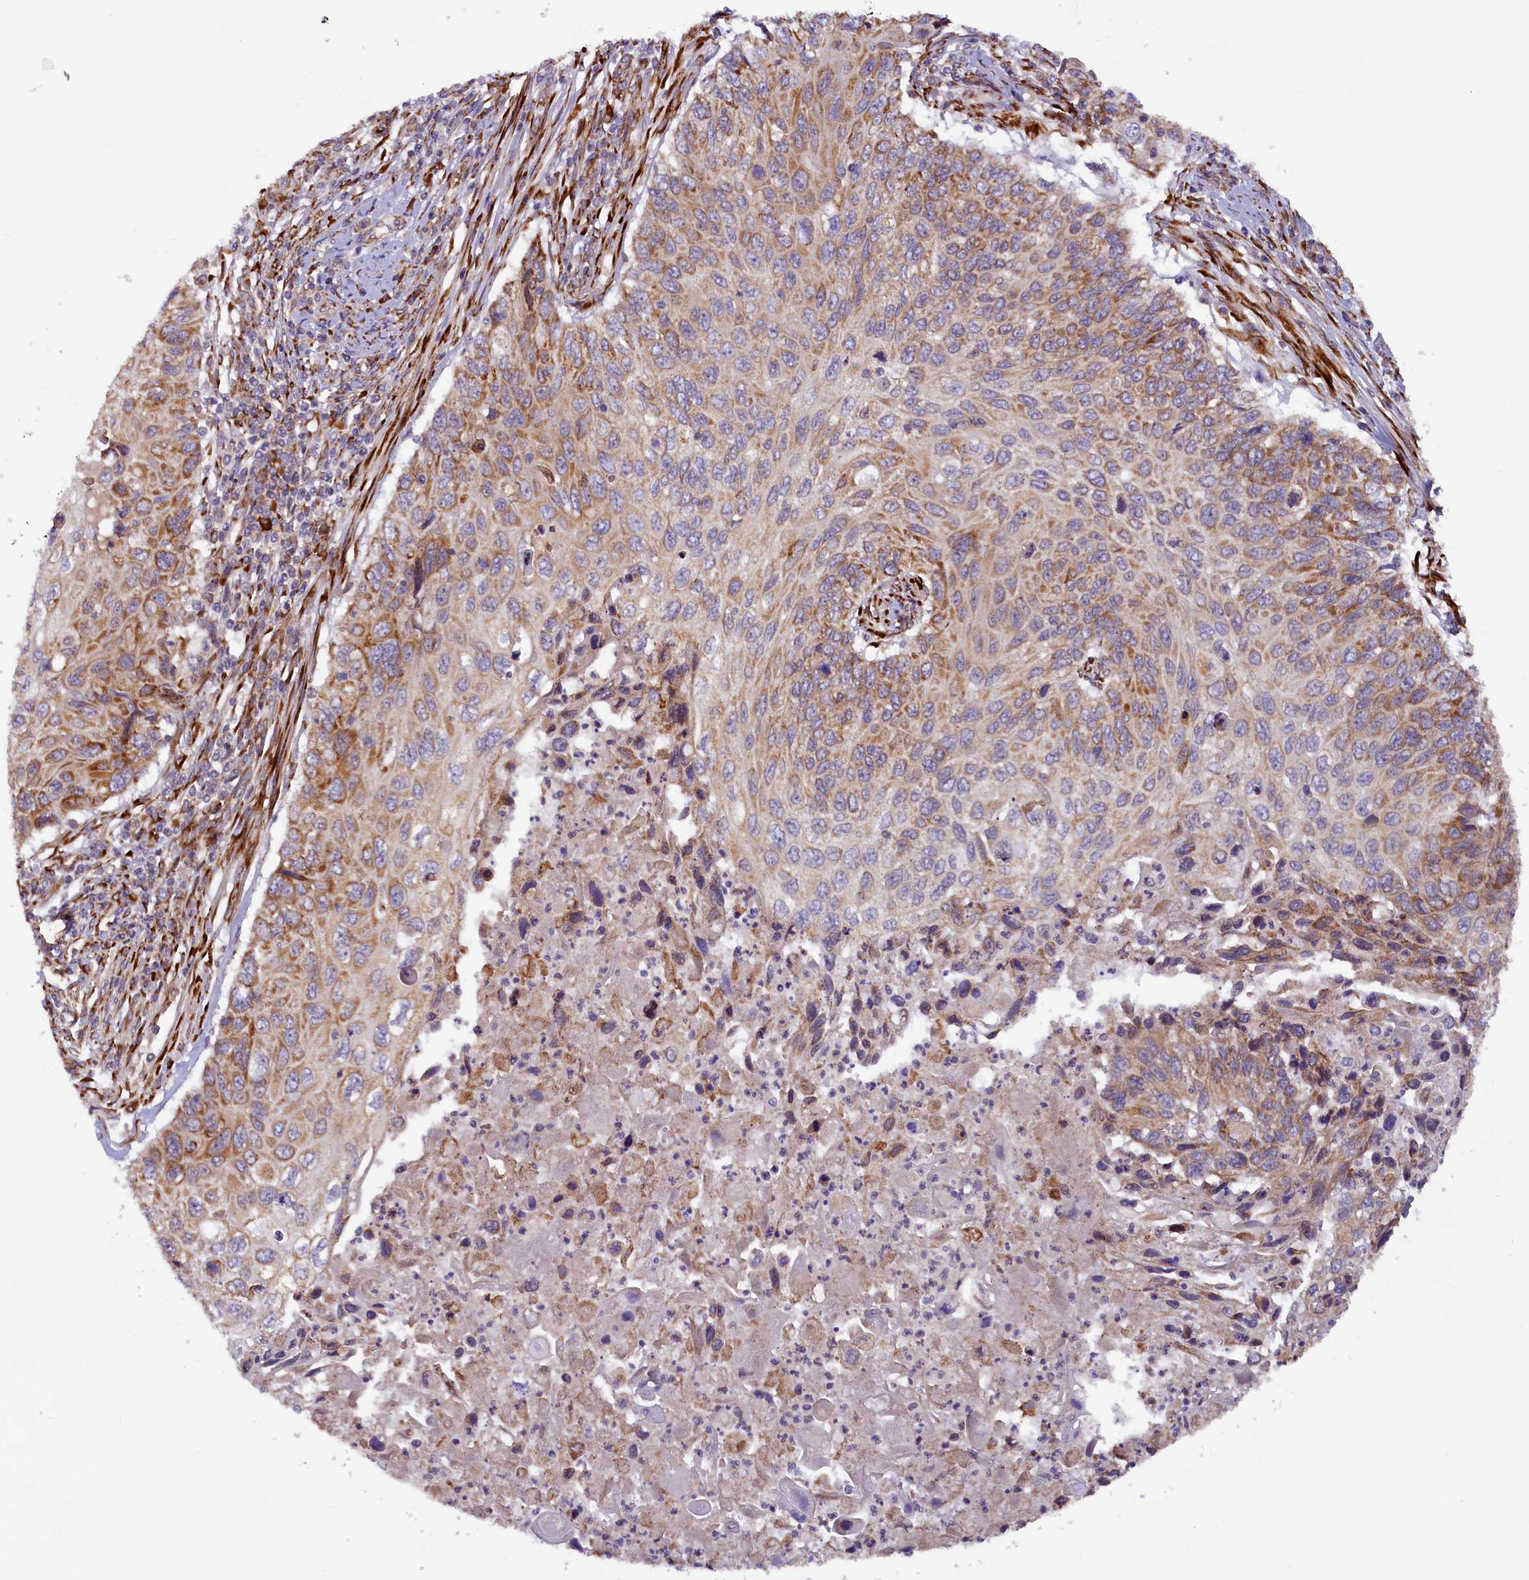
{"staining": {"intensity": "moderate", "quantity": ">75%", "location": "cytoplasmic/membranous"}, "tissue": "cervical cancer", "cell_type": "Tumor cells", "image_type": "cancer", "snomed": [{"axis": "morphology", "description": "Squamous cell carcinoma, NOS"}, {"axis": "topography", "description": "Cervix"}], "caption": "Protein expression analysis of human cervical squamous cell carcinoma reveals moderate cytoplasmic/membranous staining in about >75% of tumor cells.", "gene": "SSC5D", "patient": {"sex": "female", "age": 70}}